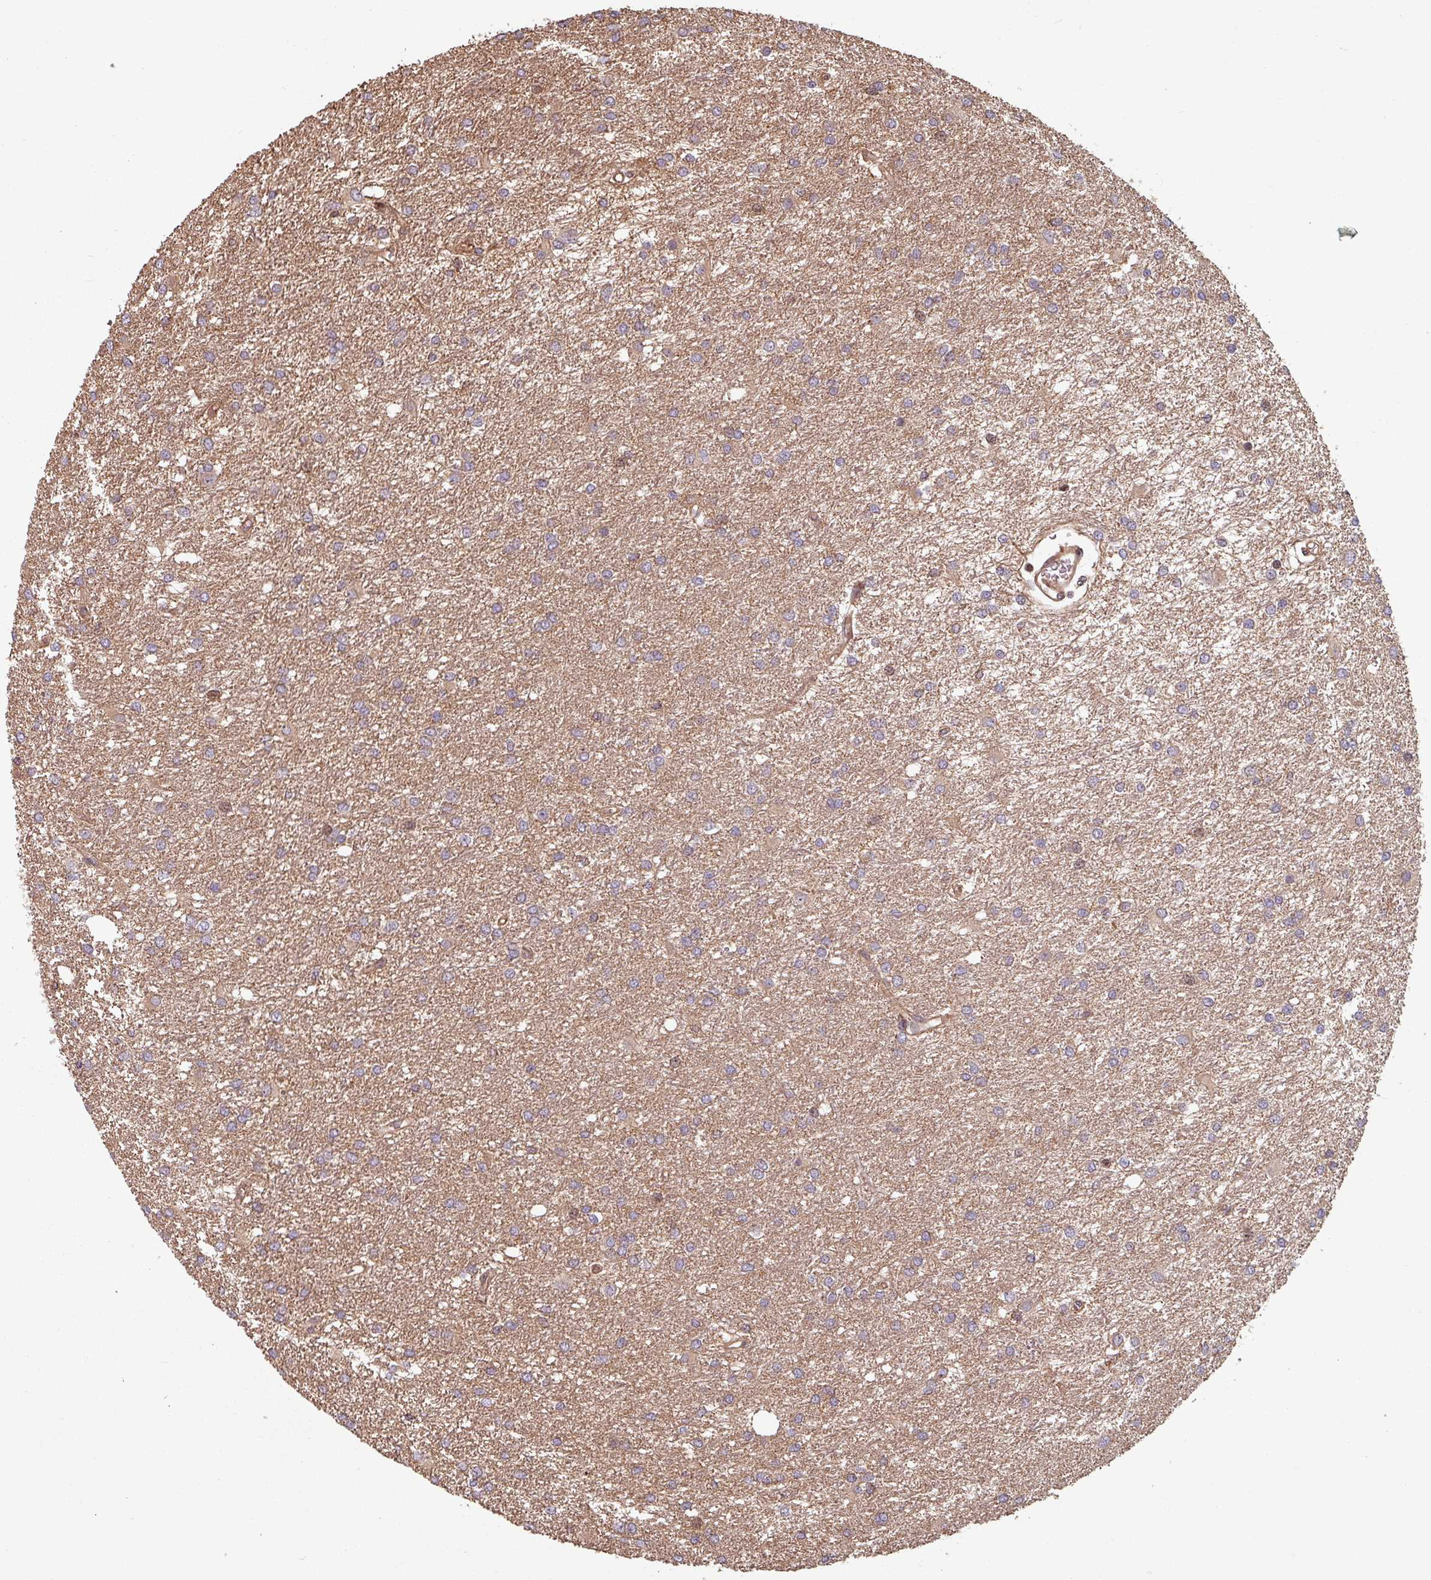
{"staining": {"intensity": "negative", "quantity": "none", "location": "none"}, "tissue": "glioma", "cell_type": "Tumor cells", "image_type": "cancer", "snomed": [{"axis": "morphology", "description": "Glioma, malignant, High grade"}, {"axis": "topography", "description": "Brain"}], "caption": "DAB immunohistochemical staining of human malignant glioma (high-grade) reveals no significant positivity in tumor cells. (Brightfield microscopy of DAB immunohistochemistry (IHC) at high magnification).", "gene": "EID1", "patient": {"sex": "female", "age": 50}}